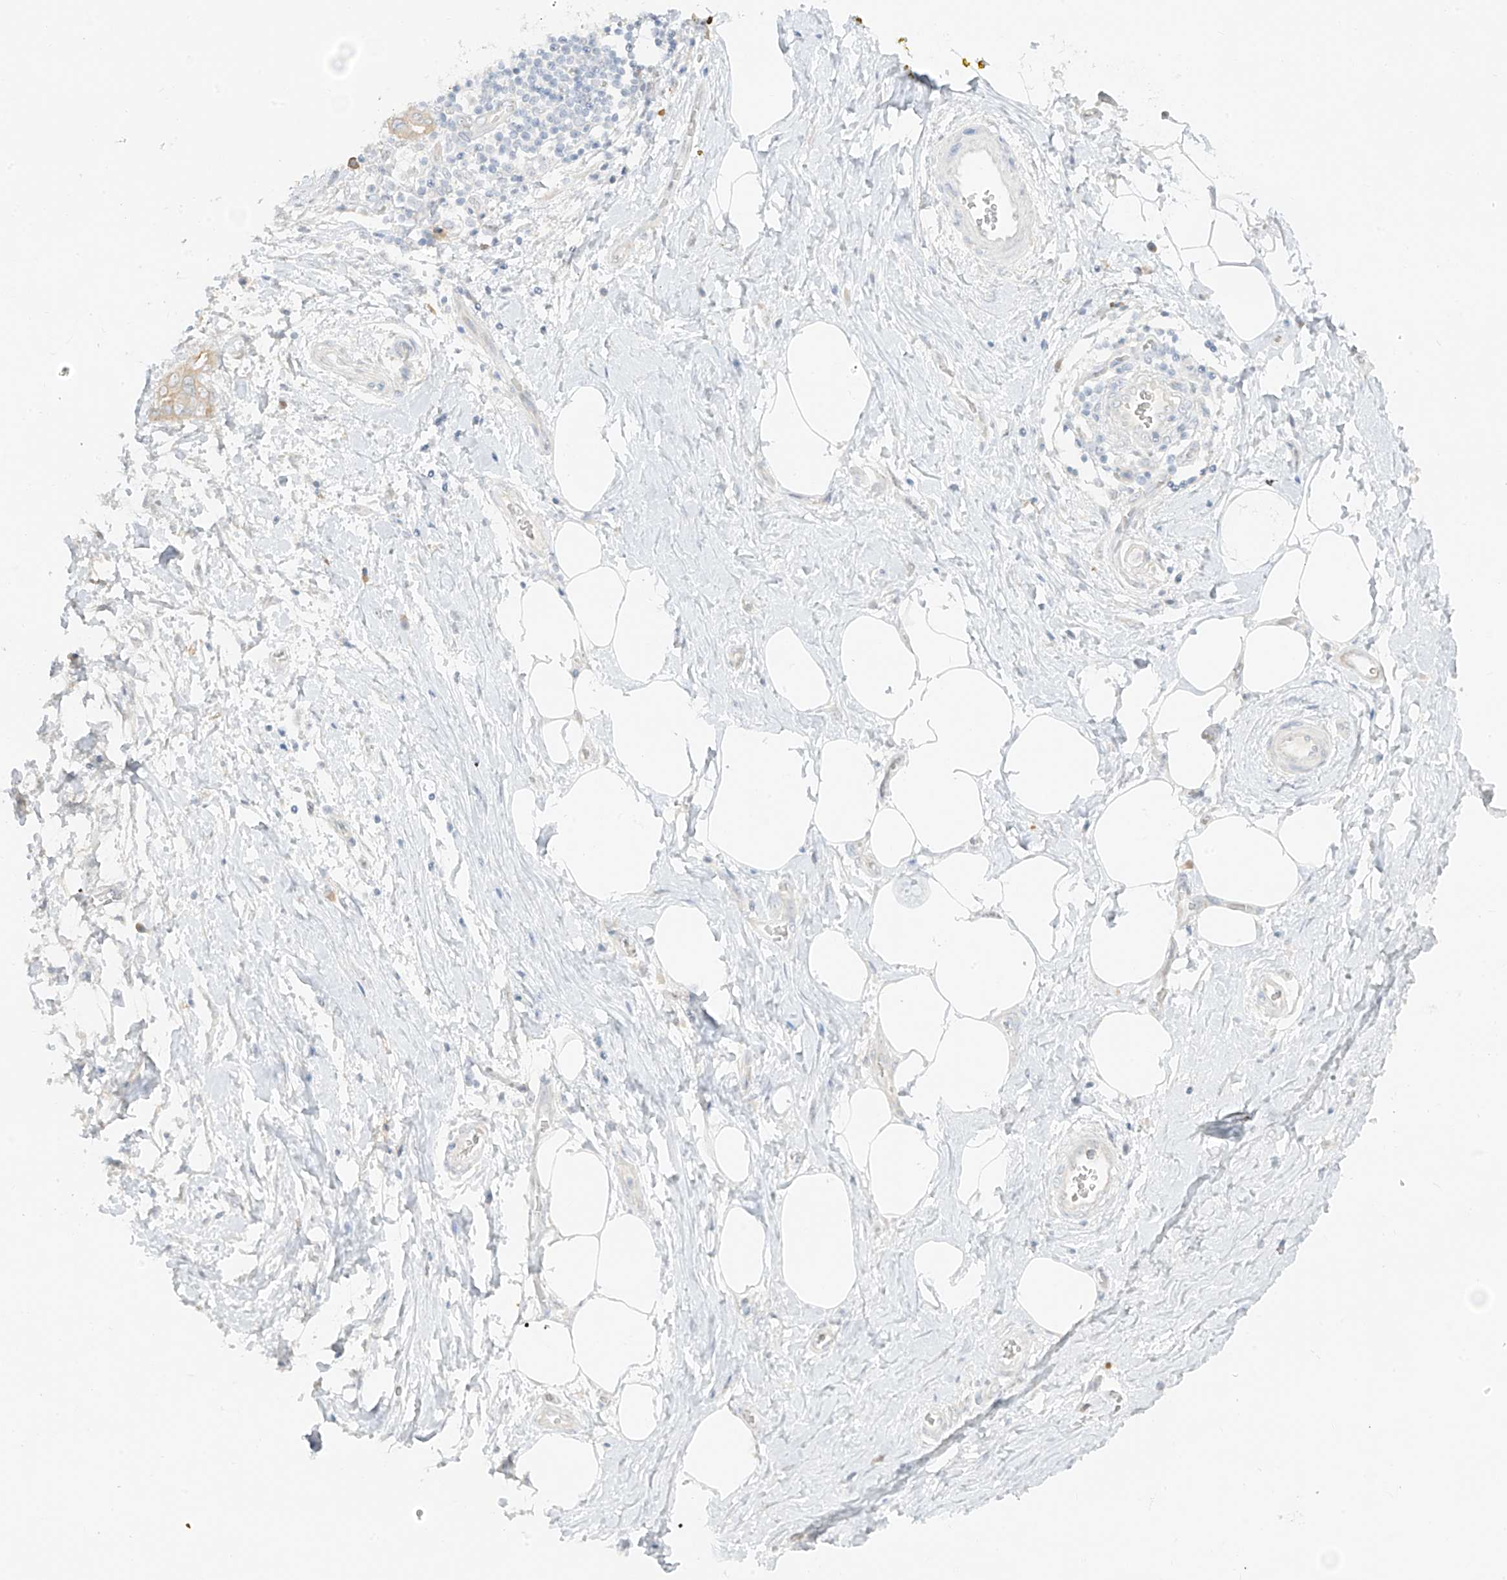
{"staining": {"intensity": "weak", "quantity": ">75%", "location": "cytoplasmic/membranous"}, "tissue": "adipose tissue", "cell_type": "Adipocytes", "image_type": "normal", "snomed": [{"axis": "morphology", "description": "Normal tissue, NOS"}, {"axis": "morphology", "description": "Adenocarcinoma, NOS"}, {"axis": "topography", "description": "Pancreas"}, {"axis": "topography", "description": "Peripheral nerve tissue"}], "caption": "Weak cytoplasmic/membranous expression is seen in approximately >75% of adipocytes in benign adipose tissue.", "gene": "DCDC2", "patient": {"sex": "male", "age": 59}}